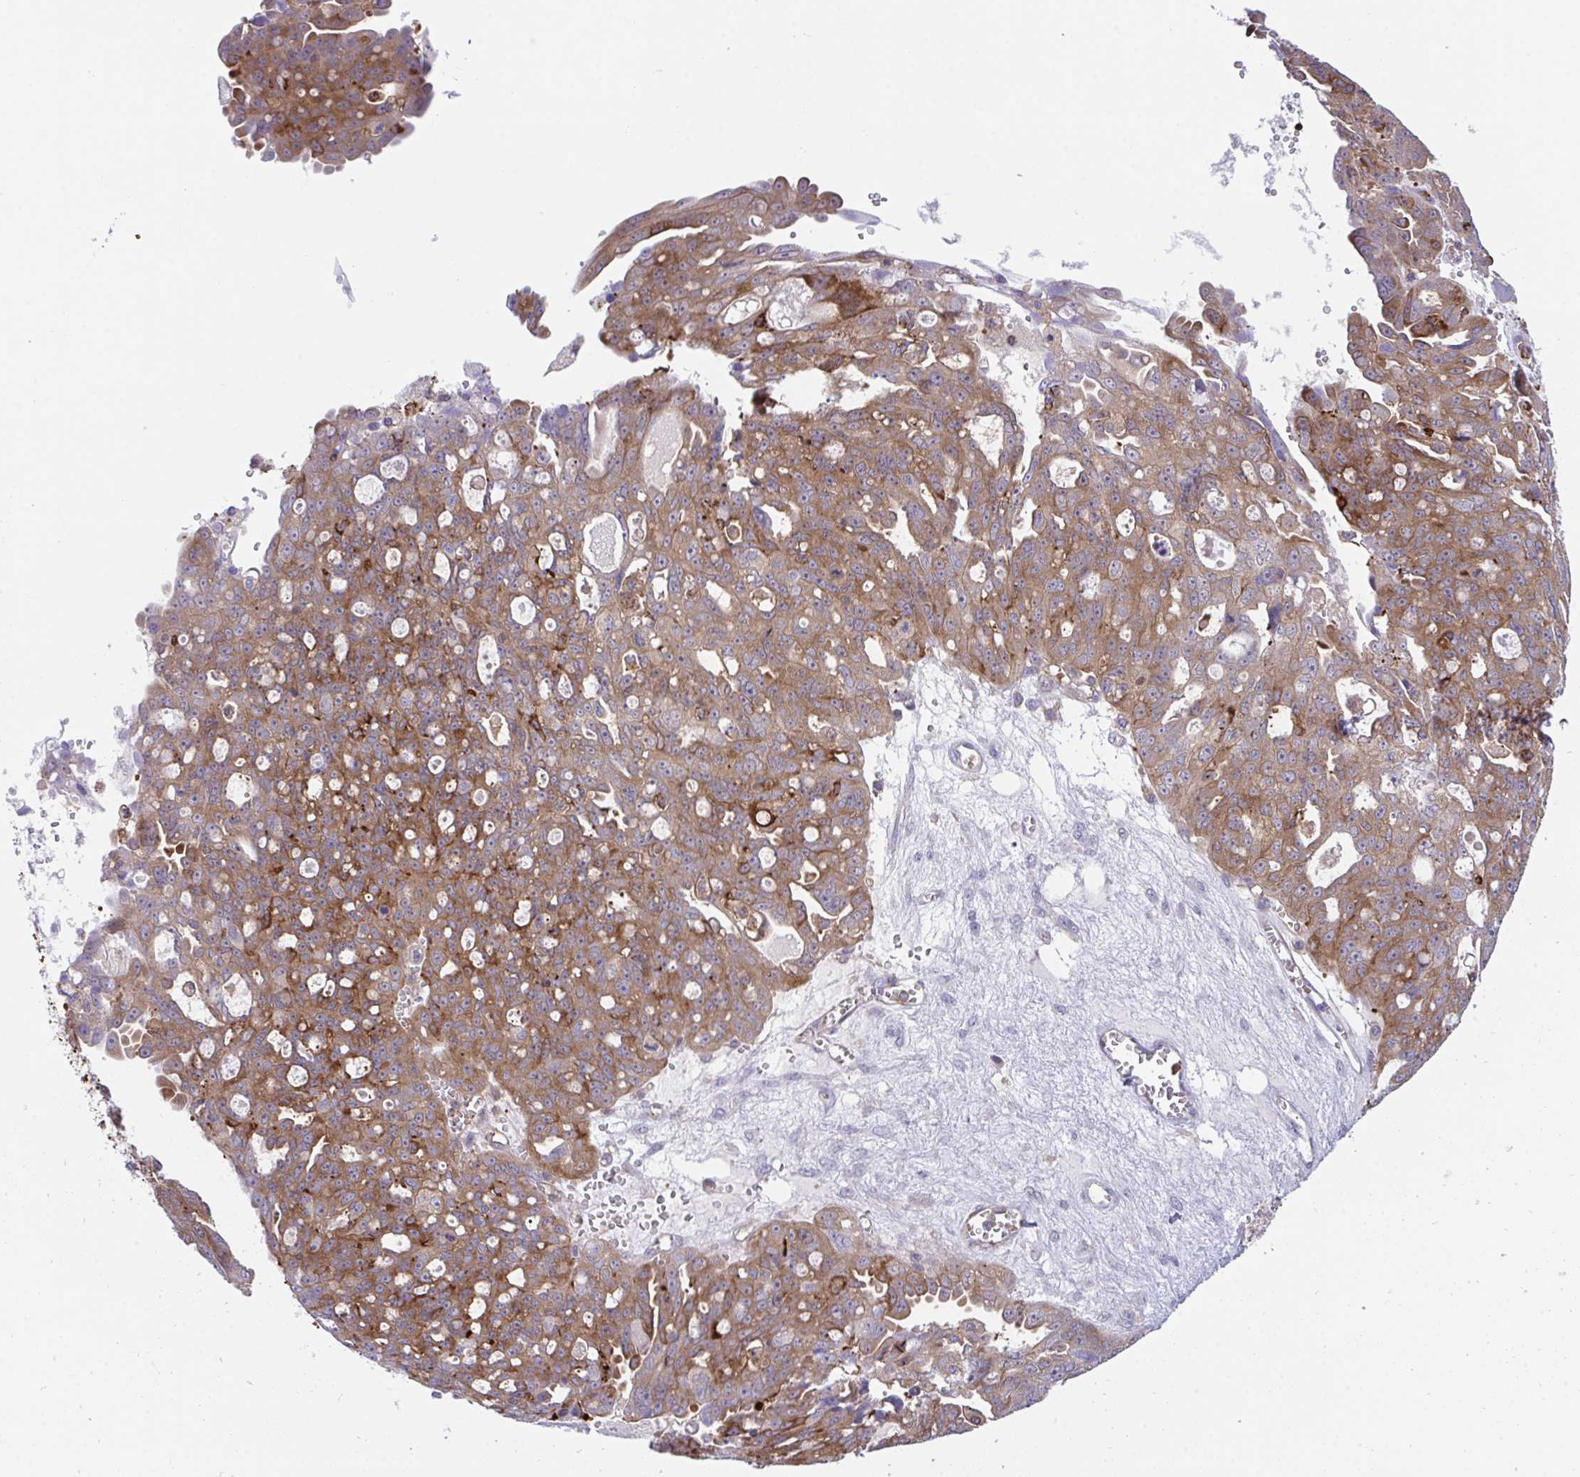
{"staining": {"intensity": "moderate", "quantity": ">75%", "location": "cytoplasmic/membranous"}, "tissue": "ovarian cancer", "cell_type": "Tumor cells", "image_type": "cancer", "snomed": [{"axis": "morphology", "description": "Carcinoma, endometroid"}, {"axis": "topography", "description": "Ovary"}], "caption": "Immunohistochemistry histopathology image of neoplastic tissue: endometroid carcinoma (ovarian) stained using immunohistochemistry demonstrates medium levels of moderate protein expression localized specifically in the cytoplasmic/membranous of tumor cells, appearing as a cytoplasmic/membranous brown color.", "gene": "PPIH", "patient": {"sex": "female", "age": 70}}